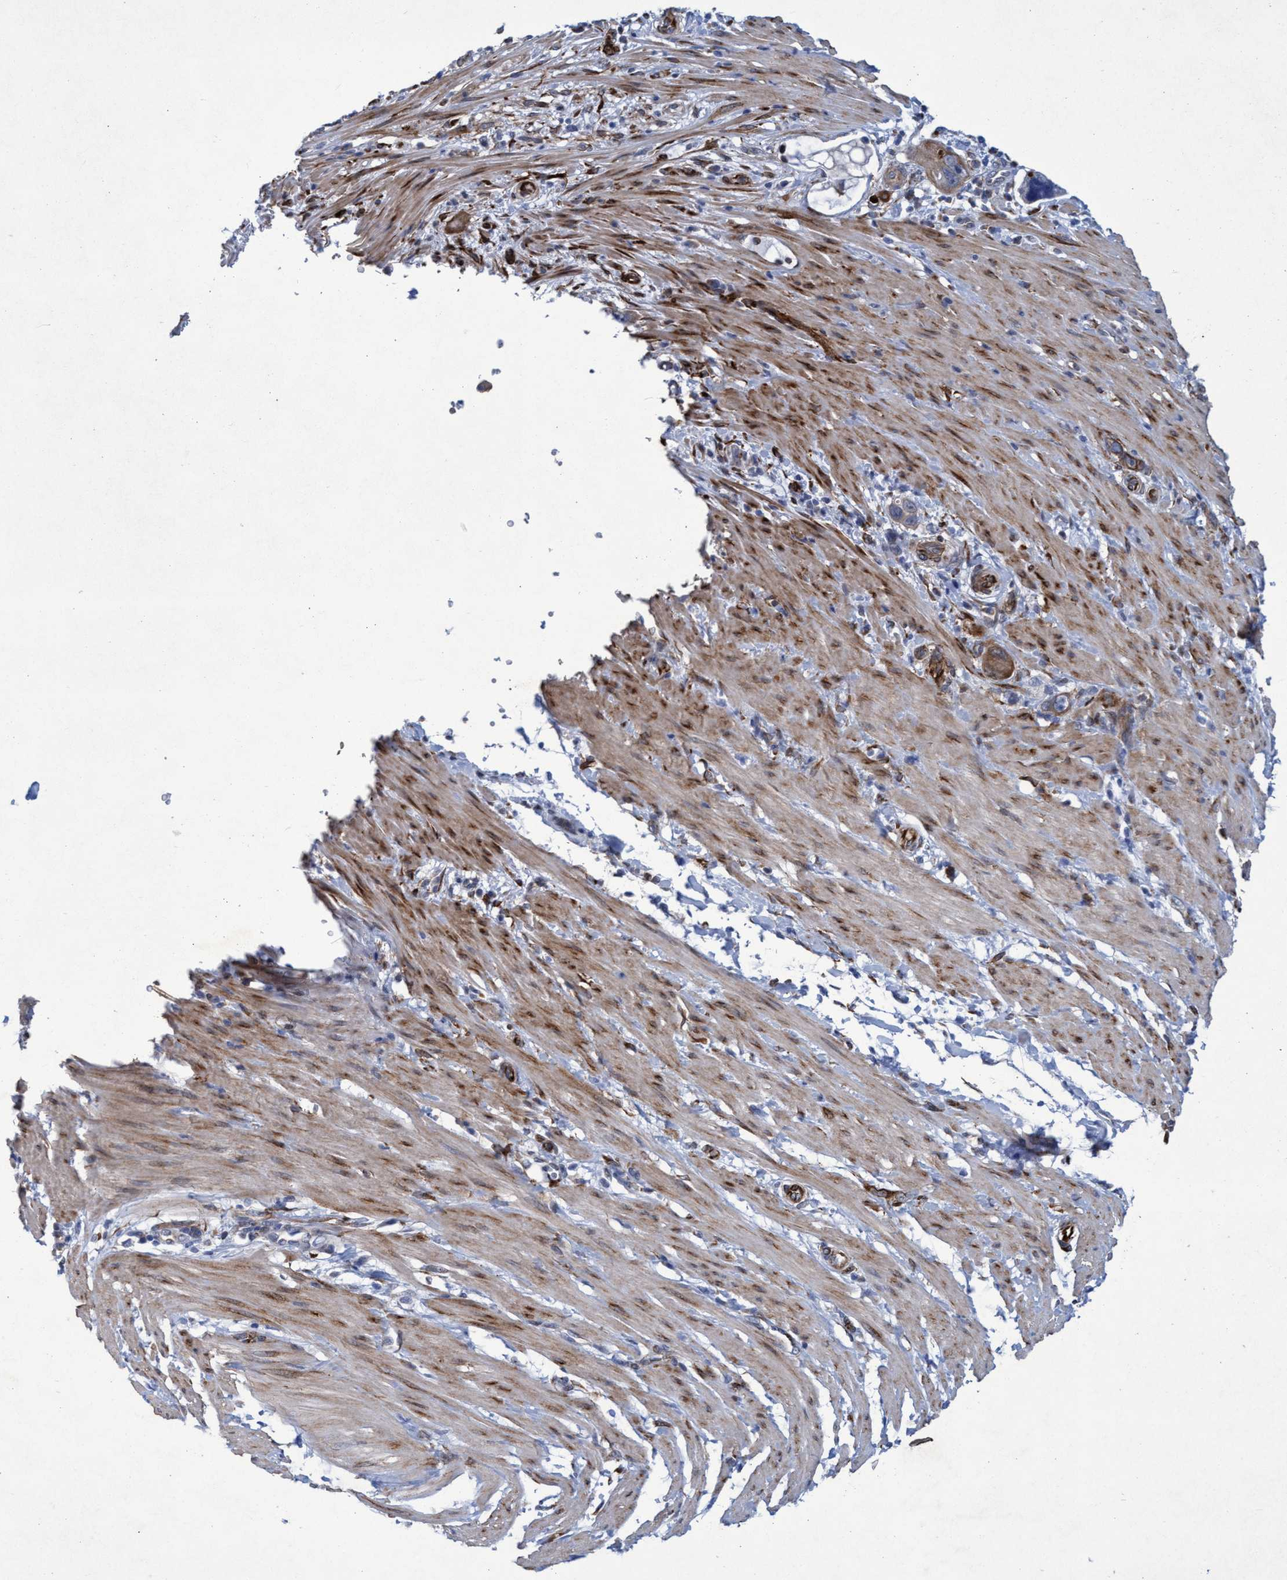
{"staining": {"intensity": "moderate", "quantity": "25%-75%", "location": "cytoplasmic/membranous"}, "tissue": "pancreatic cancer", "cell_type": "Tumor cells", "image_type": "cancer", "snomed": [{"axis": "morphology", "description": "Adenocarcinoma, NOS"}, {"axis": "topography", "description": "Pancreas"}], "caption": "Human adenocarcinoma (pancreatic) stained for a protein (brown) demonstrates moderate cytoplasmic/membranous positive expression in about 25%-75% of tumor cells.", "gene": "SLC43A2", "patient": {"sex": "female", "age": 70}}